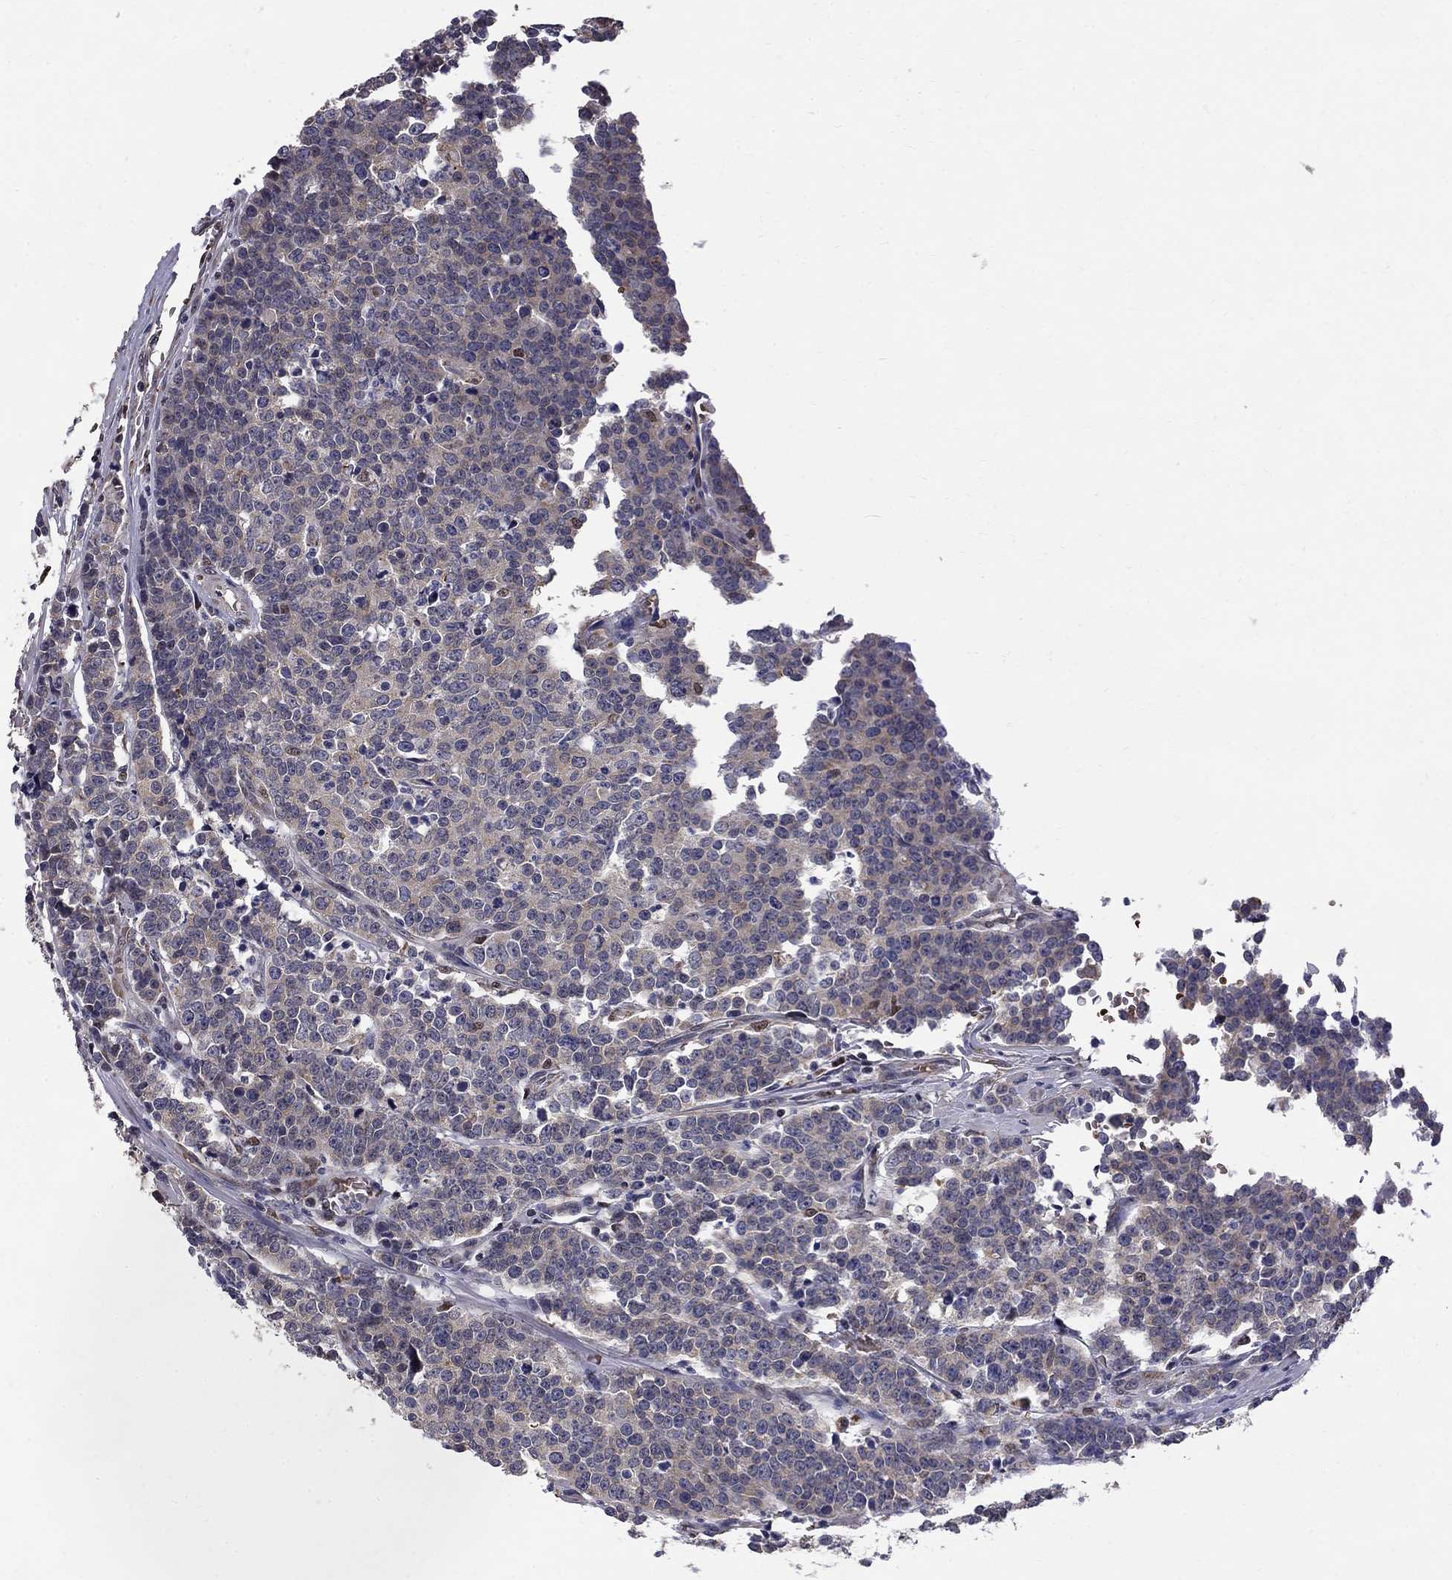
{"staining": {"intensity": "negative", "quantity": "none", "location": "none"}, "tissue": "prostate cancer", "cell_type": "Tumor cells", "image_type": "cancer", "snomed": [{"axis": "morphology", "description": "Adenocarcinoma, NOS"}, {"axis": "topography", "description": "Prostate"}], "caption": "Immunohistochemistry micrograph of neoplastic tissue: prostate adenocarcinoma stained with DAB (3,3'-diaminobenzidine) shows no significant protein expression in tumor cells.", "gene": "HSPB2", "patient": {"sex": "male", "age": 67}}